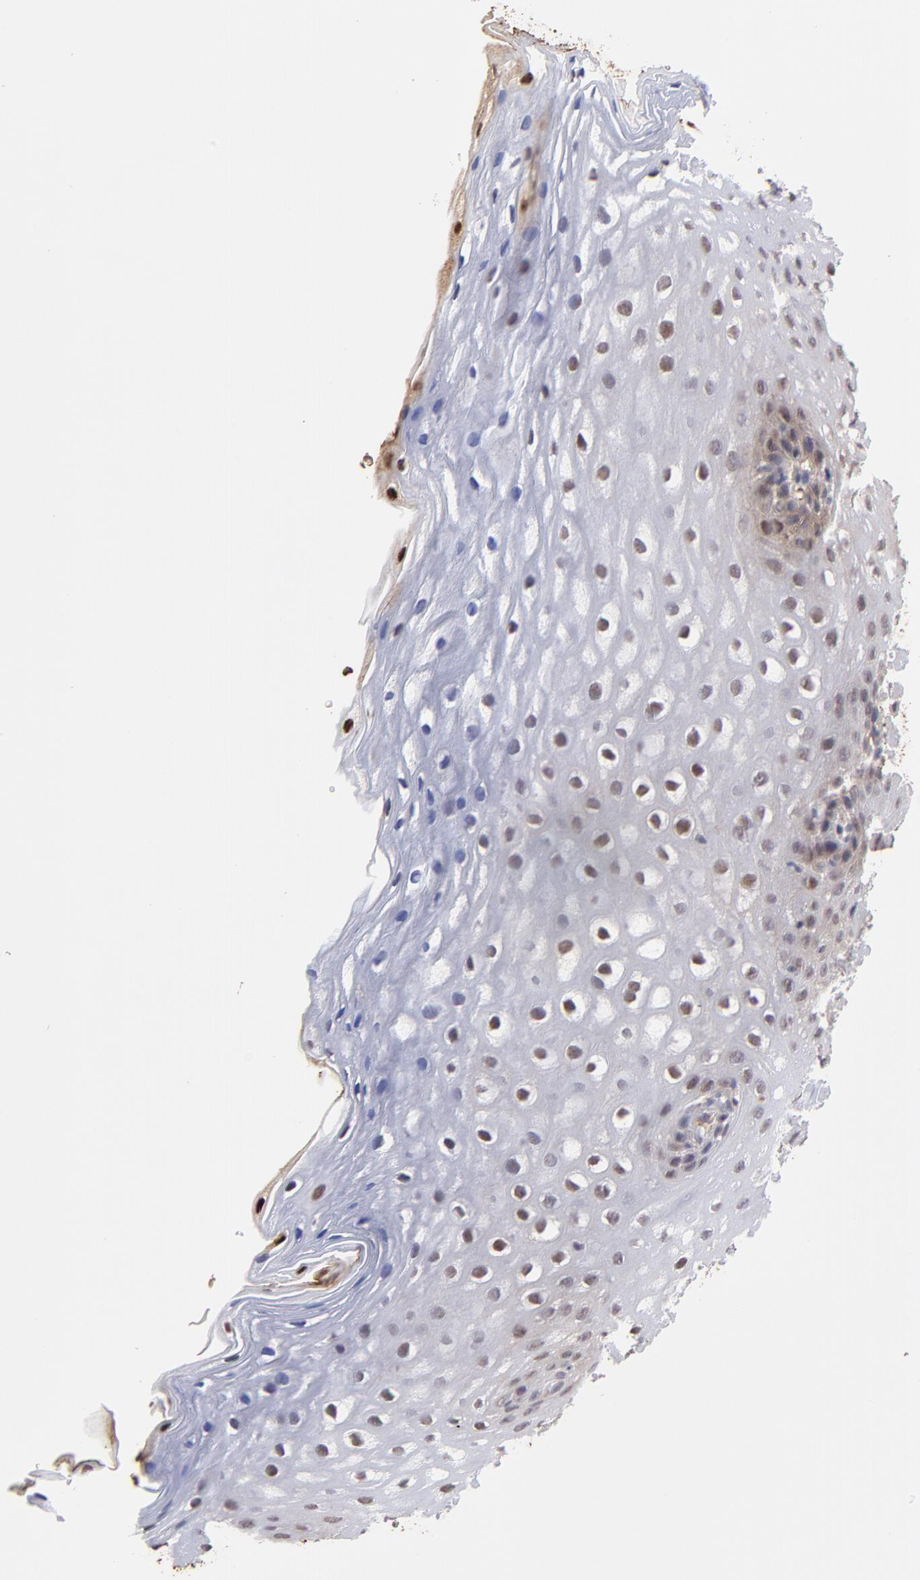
{"staining": {"intensity": "weak", "quantity": "25%-75%", "location": "cytoplasmic/membranous"}, "tissue": "esophagus", "cell_type": "Squamous epithelial cells", "image_type": "normal", "snomed": [{"axis": "morphology", "description": "Normal tissue, NOS"}, {"axis": "topography", "description": "Esophagus"}], "caption": "IHC of unremarkable esophagus demonstrates low levels of weak cytoplasmic/membranous positivity in about 25%-75% of squamous epithelial cells.", "gene": "PSMD14", "patient": {"sex": "female", "age": 70}}